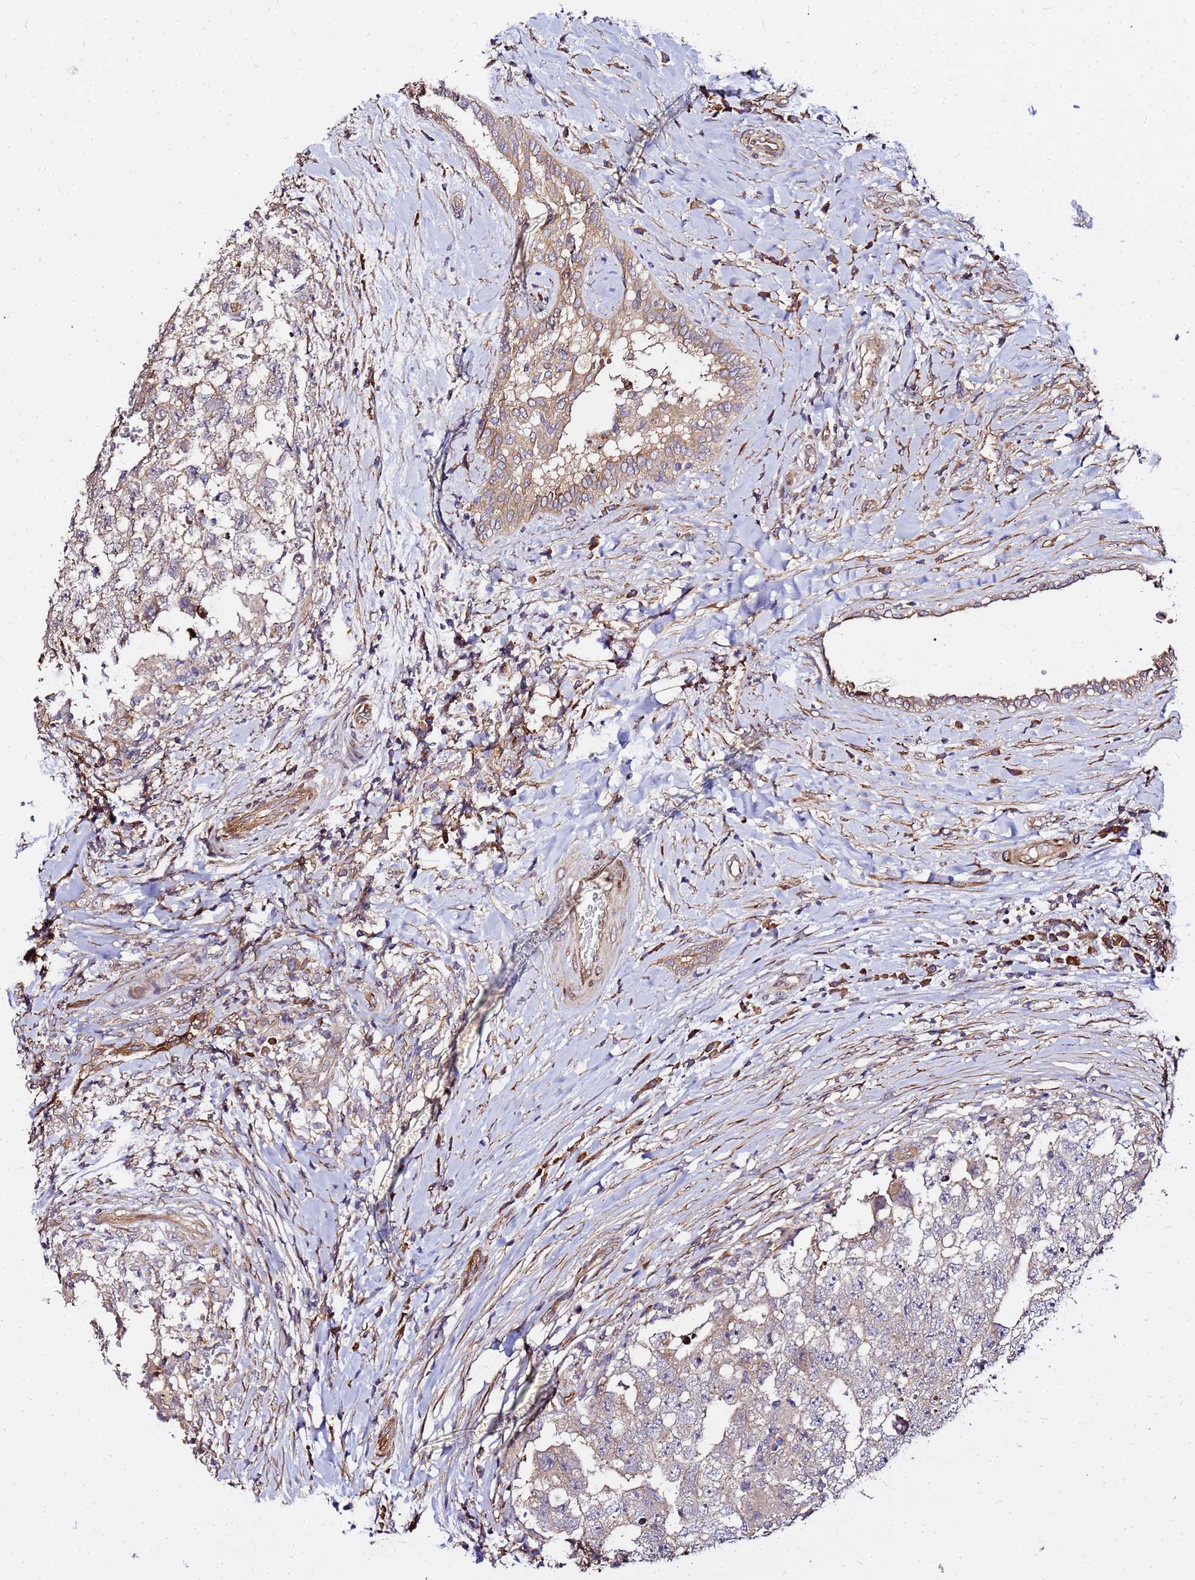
{"staining": {"intensity": "weak", "quantity": "25%-75%", "location": "cytoplasmic/membranous"}, "tissue": "testis cancer", "cell_type": "Tumor cells", "image_type": "cancer", "snomed": [{"axis": "morphology", "description": "Seminoma, NOS"}, {"axis": "morphology", "description": "Carcinoma, Embryonal, NOS"}, {"axis": "topography", "description": "Testis"}], "caption": "Human testis embryonal carcinoma stained for a protein (brown) demonstrates weak cytoplasmic/membranous positive expression in about 25%-75% of tumor cells.", "gene": "WWC2", "patient": {"sex": "male", "age": 29}}